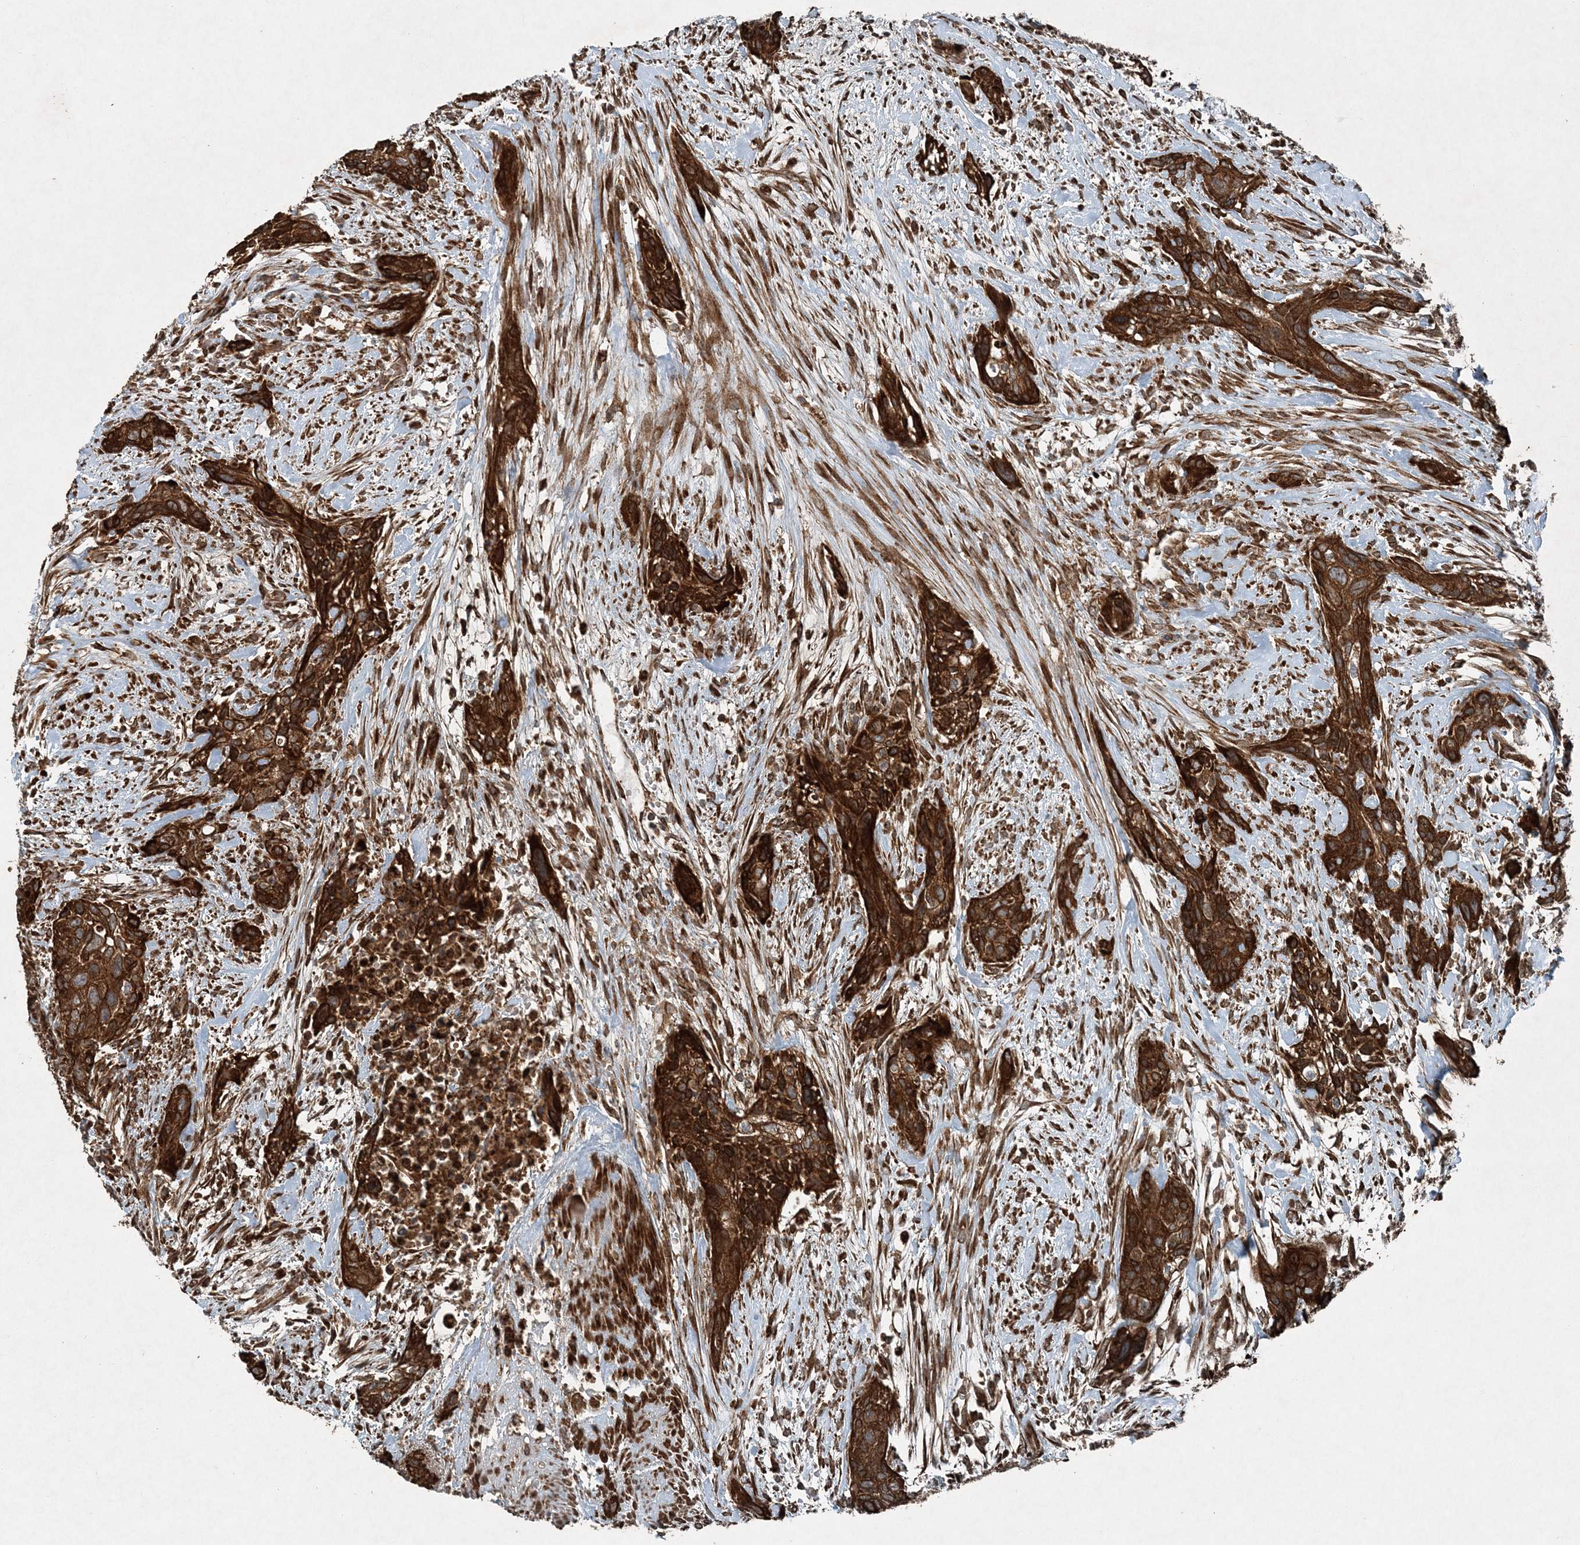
{"staining": {"intensity": "strong", "quantity": ">75%", "location": "cytoplasmic/membranous"}, "tissue": "urothelial cancer", "cell_type": "Tumor cells", "image_type": "cancer", "snomed": [{"axis": "morphology", "description": "Urothelial carcinoma, High grade"}, {"axis": "topography", "description": "Urinary bladder"}], "caption": "Immunohistochemistry (IHC) of high-grade urothelial carcinoma demonstrates high levels of strong cytoplasmic/membranous expression in about >75% of tumor cells.", "gene": "COPS7B", "patient": {"sex": "male", "age": 35}}